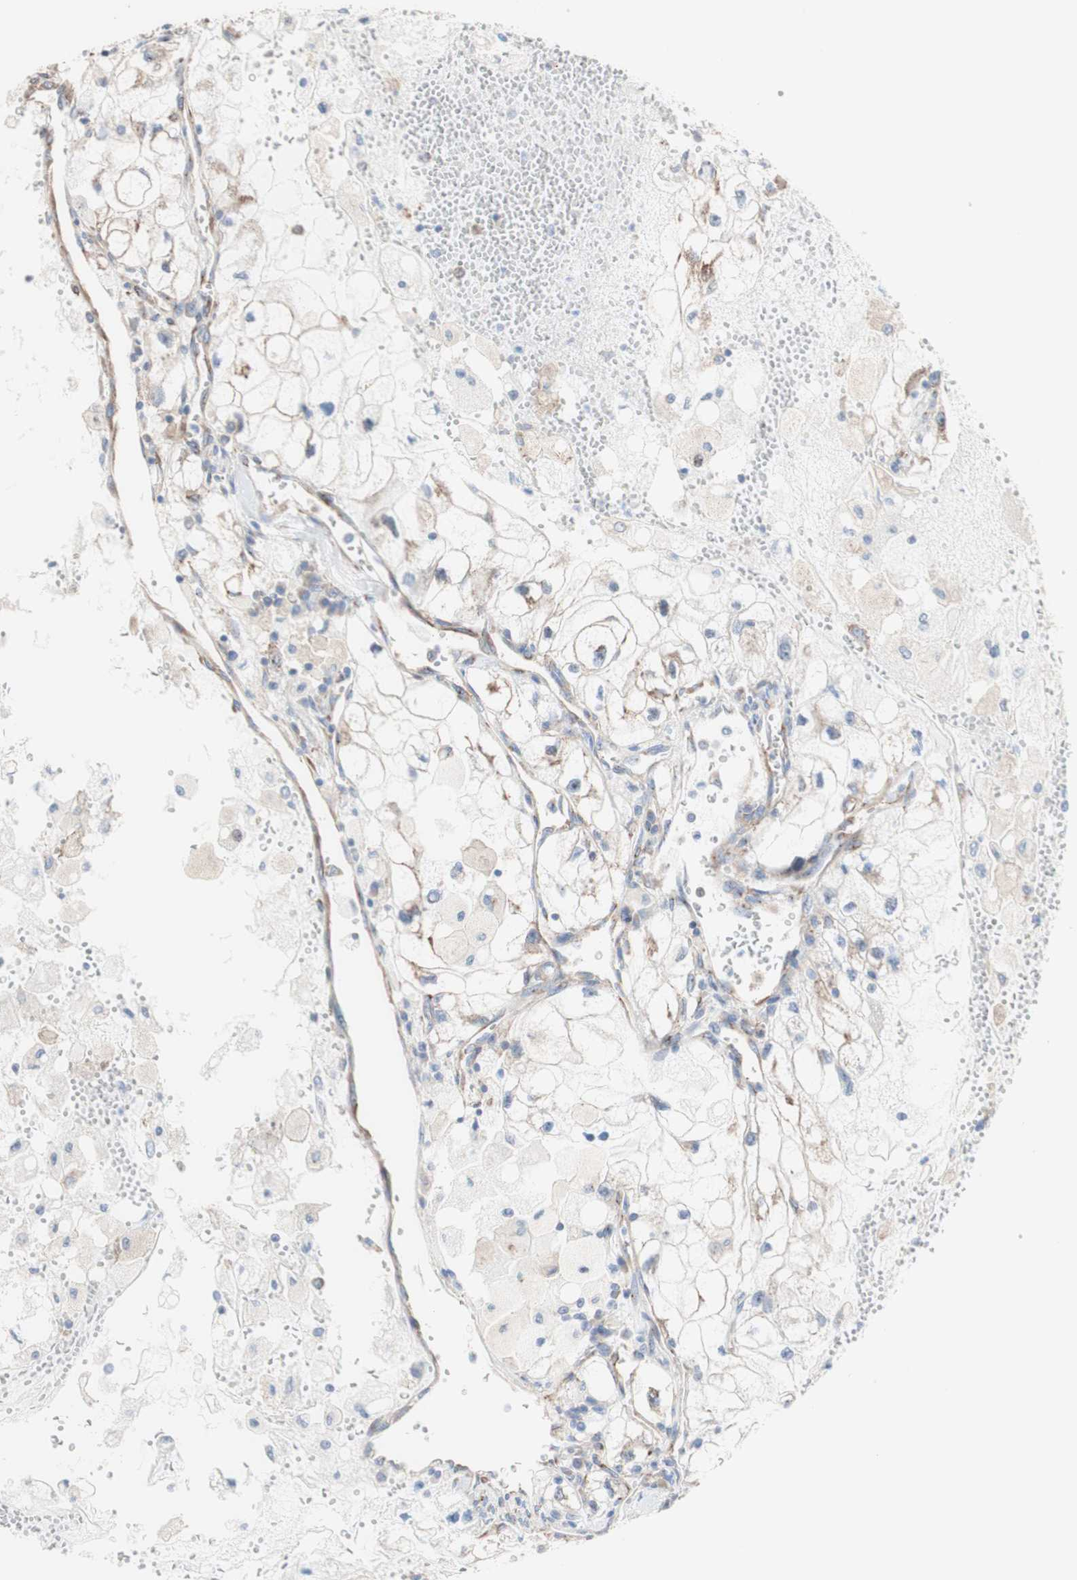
{"staining": {"intensity": "weak", "quantity": ">75%", "location": "cytoplasmic/membranous"}, "tissue": "renal cancer", "cell_type": "Tumor cells", "image_type": "cancer", "snomed": [{"axis": "morphology", "description": "Adenocarcinoma, NOS"}, {"axis": "topography", "description": "Kidney"}], "caption": "Renal cancer (adenocarcinoma) stained with DAB immunohistochemistry (IHC) exhibits low levels of weak cytoplasmic/membranous positivity in about >75% of tumor cells.", "gene": "LRIG3", "patient": {"sex": "female", "age": 70}}